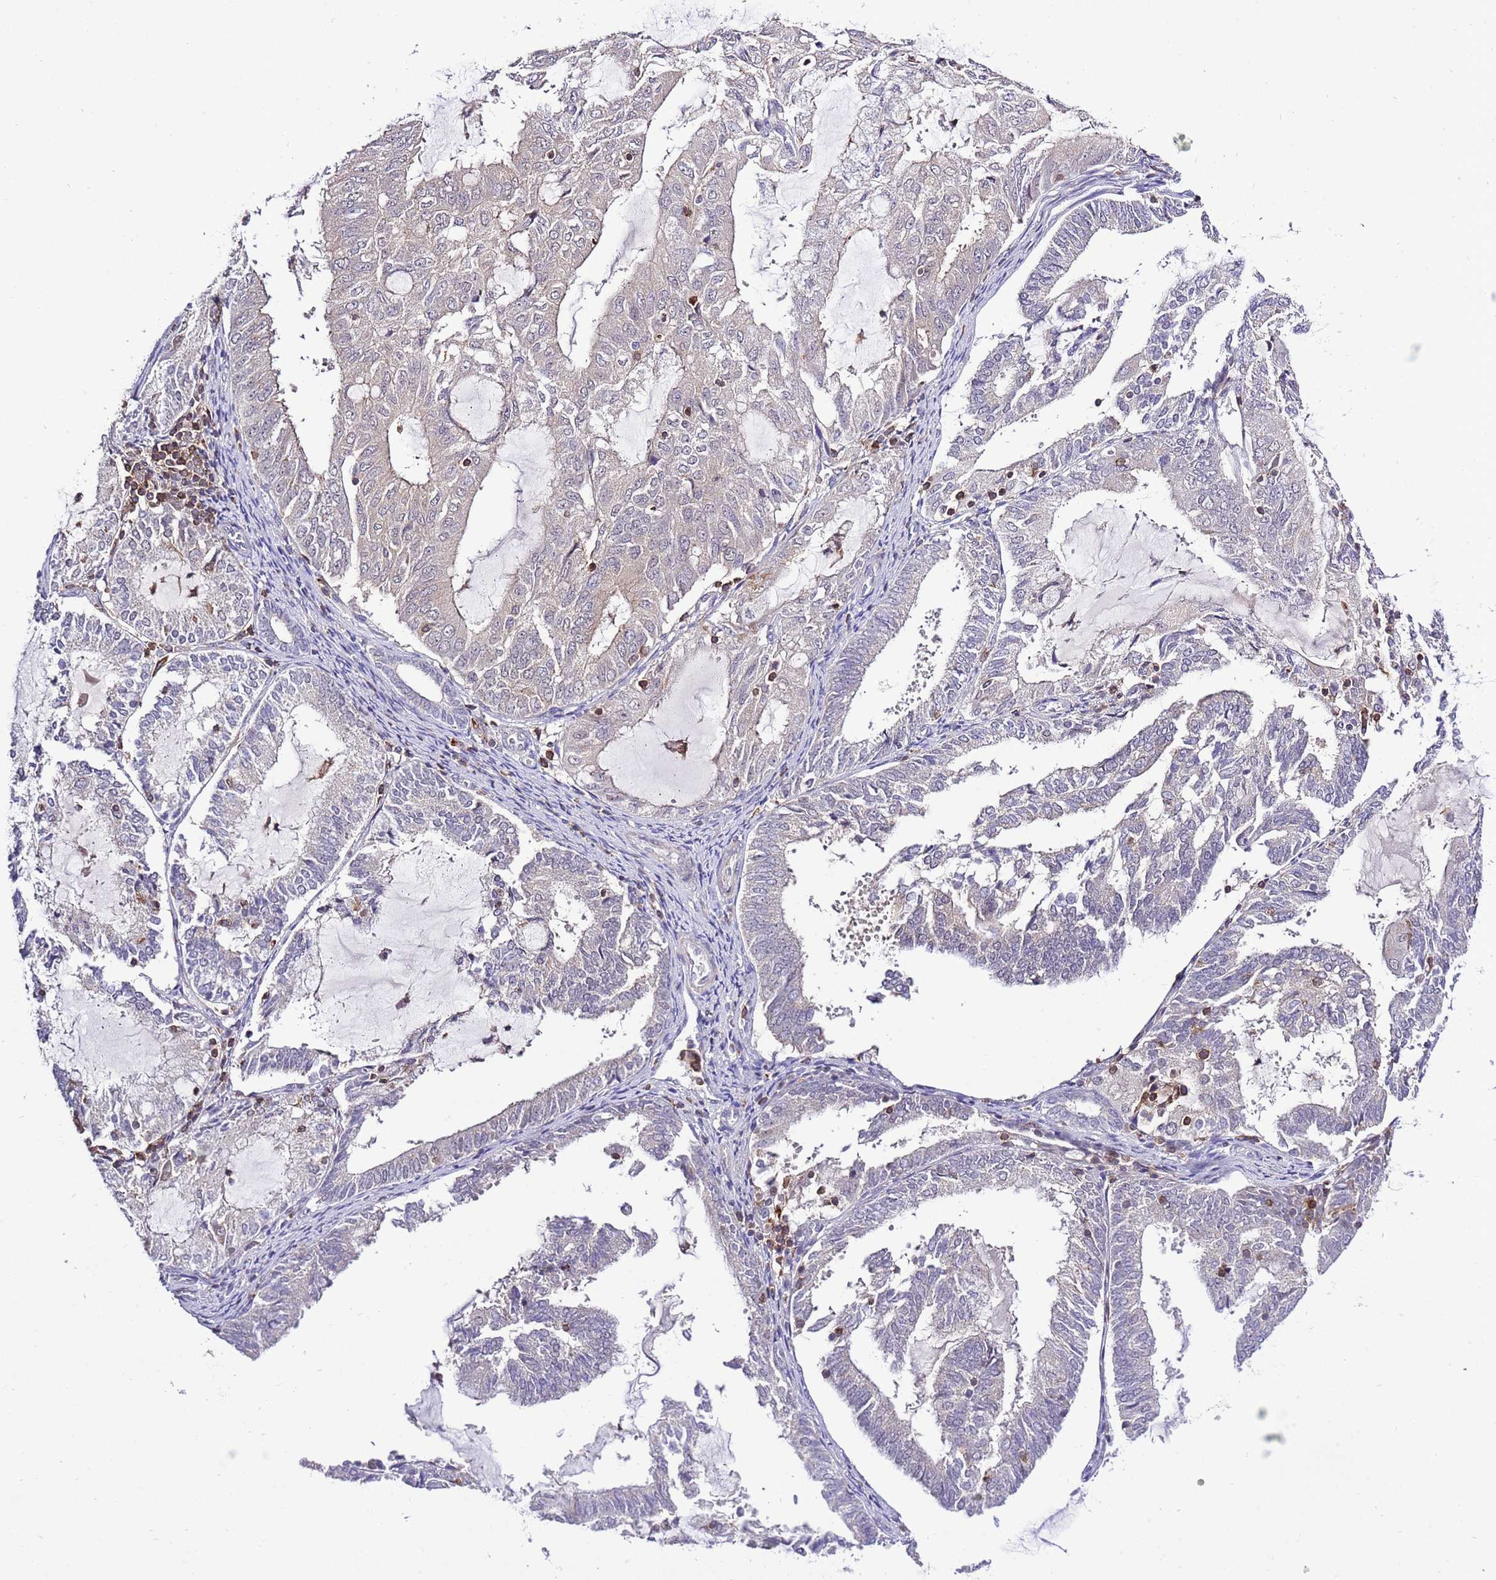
{"staining": {"intensity": "negative", "quantity": "none", "location": "none"}, "tissue": "endometrial cancer", "cell_type": "Tumor cells", "image_type": "cancer", "snomed": [{"axis": "morphology", "description": "Adenocarcinoma, NOS"}, {"axis": "topography", "description": "Endometrium"}], "caption": "Immunohistochemical staining of human adenocarcinoma (endometrial) shows no significant expression in tumor cells.", "gene": "EFHD1", "patient": {"sex": "female", "age": 81}}